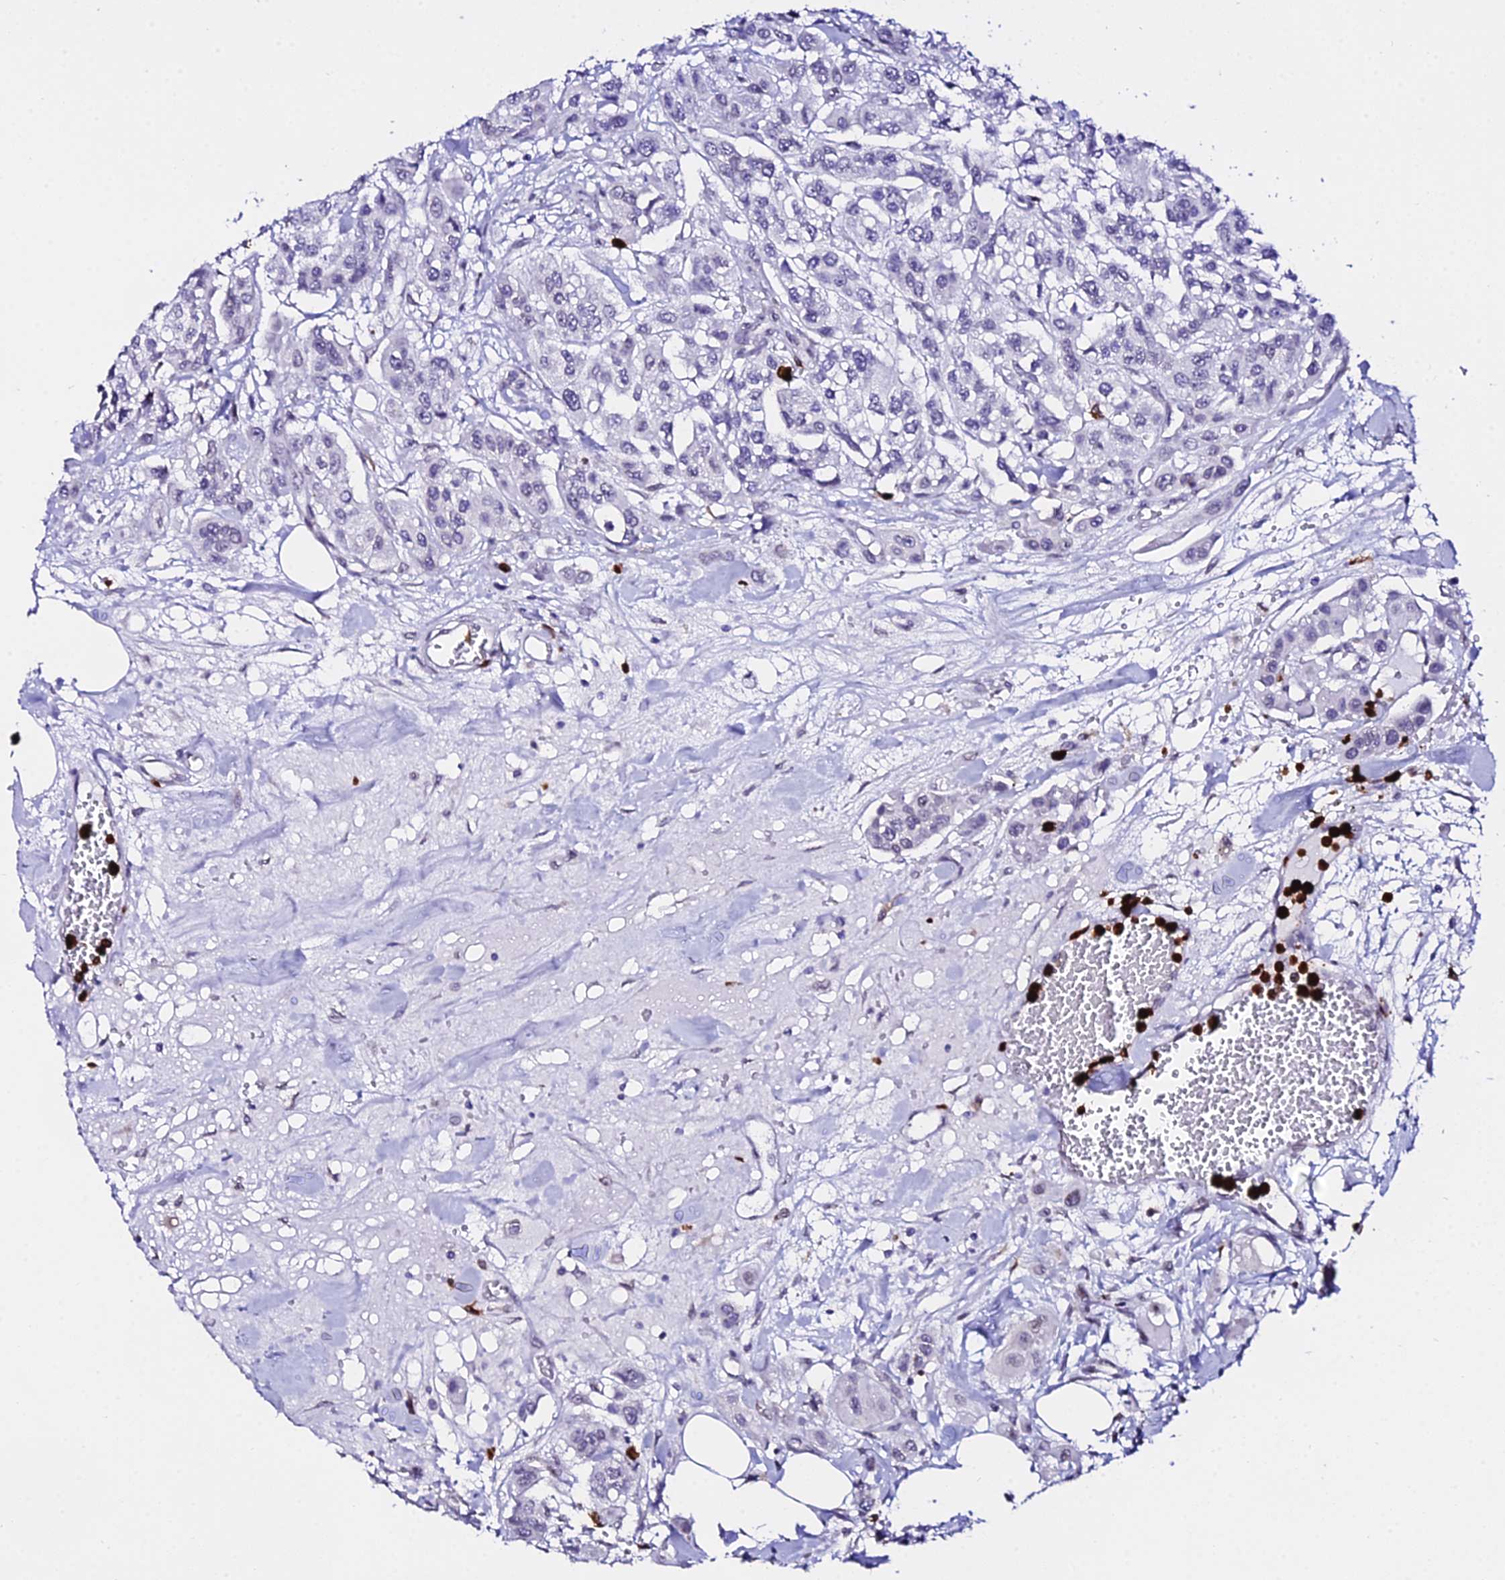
{"staining": {"intensity": "negative", "quantity": "none", "location": "none"}, "tissue": "urothelial cancer", "cell_type": "Tumor cells", "image_type": "cancer", "snomed": [{"axis": "morphology", "description": "Urothelial carcinoma, High grade"}, {"axis": "topography", "description": "Urinary bladder"}], "caption": "The IHC histopathology image has no significant staining in tumor cells of urothelial carcinoma (high-grade) tissue.", "gene": "MCM10", "patient": {"sex": "male", "age": 67}}